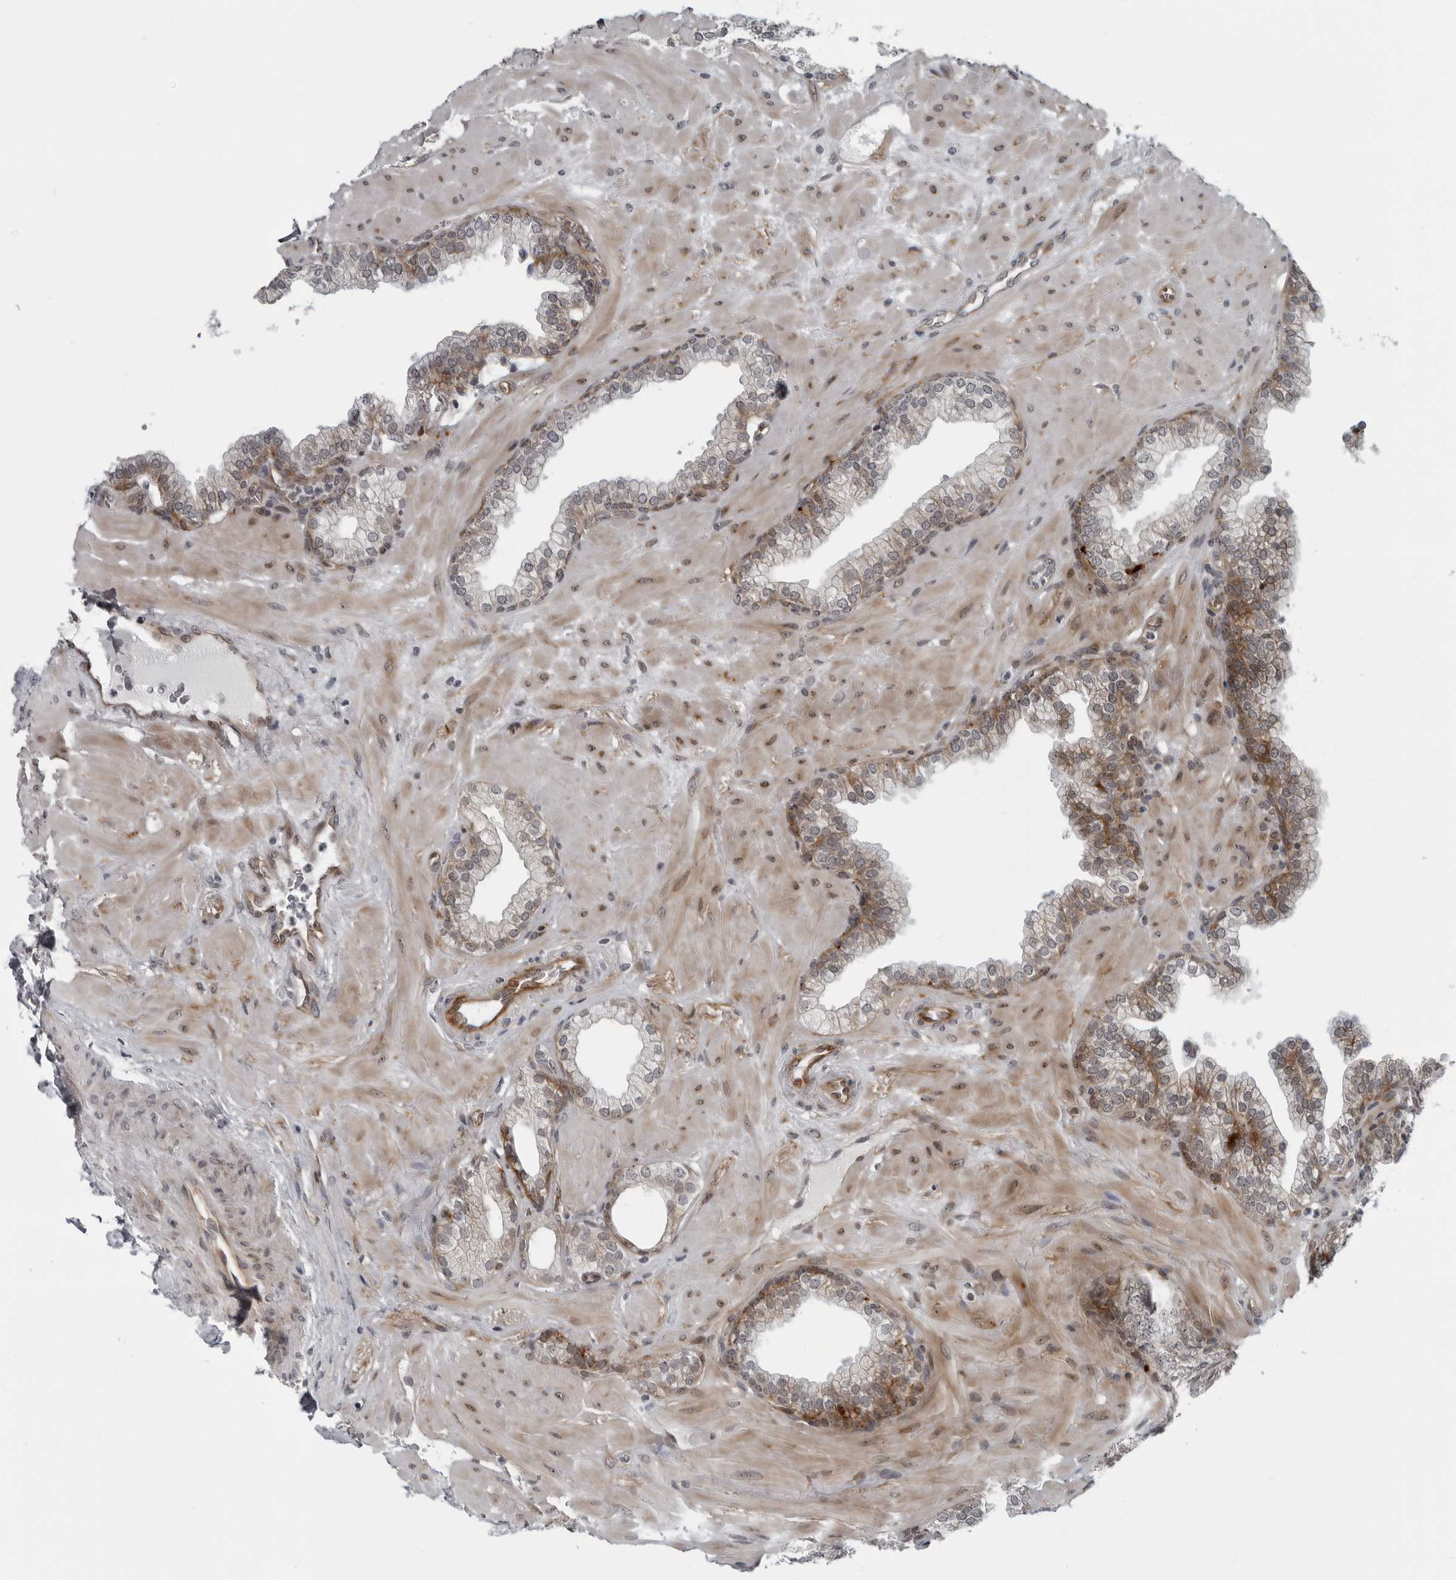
{"staining": {"intensity": "moderate", "quantity": "<25%", "location": "cytoplasmic/membranous"}, "tissue": "prostate", "cell_type": "Glandular cells", "image_type": "normal", "snomed": [{"axis": "morphology", "description": "Normal tissue, NOS"}, {"axis": "morphology", "description": "Urothelial carcinoma, Low grade"}, {"axis": "topography", "description": "Urinary bladder"}, {"axis": "topography", "description": "Prostate"}], "caption": "High-power microscopy captured an IHC histopathology image of unremarkable prostate, revealing moderate cytoplasmic/membranous expression in approximately <25% of glandular cells. (DAB (3,3'-diaminobenzidine) IHC with brightfield microscopy, high magnification).", "gene": "FAM102B", "patient": {"sex": "male", "age": 60}}